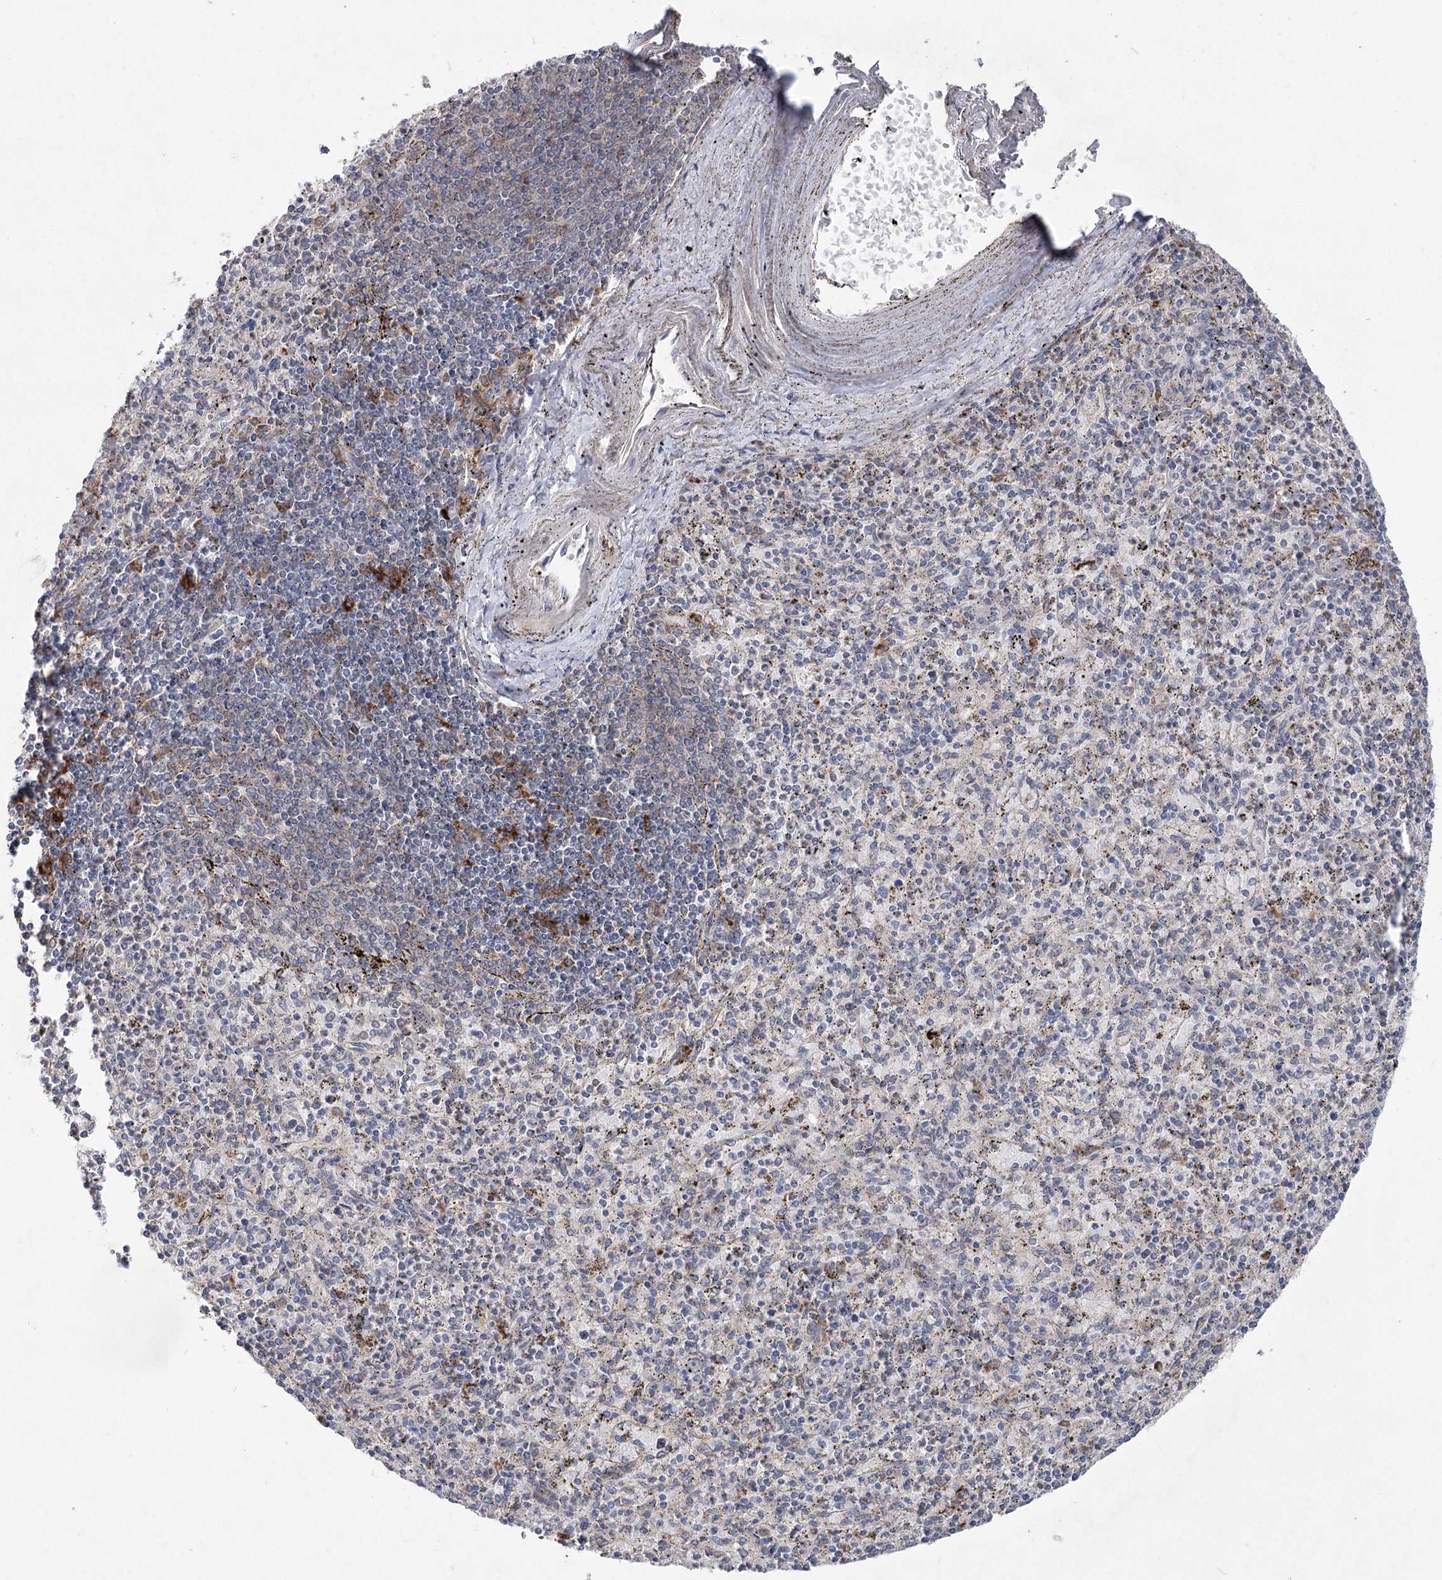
{"staining": {"intensity": "negative", "quantity": "none", "location": "none"}, "tissue": "spleen", "cell_type": "Cells in red pulp", "image_type": "normal", "snomed": [{"axis": "morphology", "description": "Normal tissue, NOS"}, {"axis": "topography", "description": "Spleen"}], "caption": "This image is of unremarkable spleen stained with immunohistochemistry to label a protein in brown with the nuclei are counter-stained blue. There is no positivity in cells in red pulp.", "gene": "SCN11A", "patient": {"sex": "male", "age": 72}}